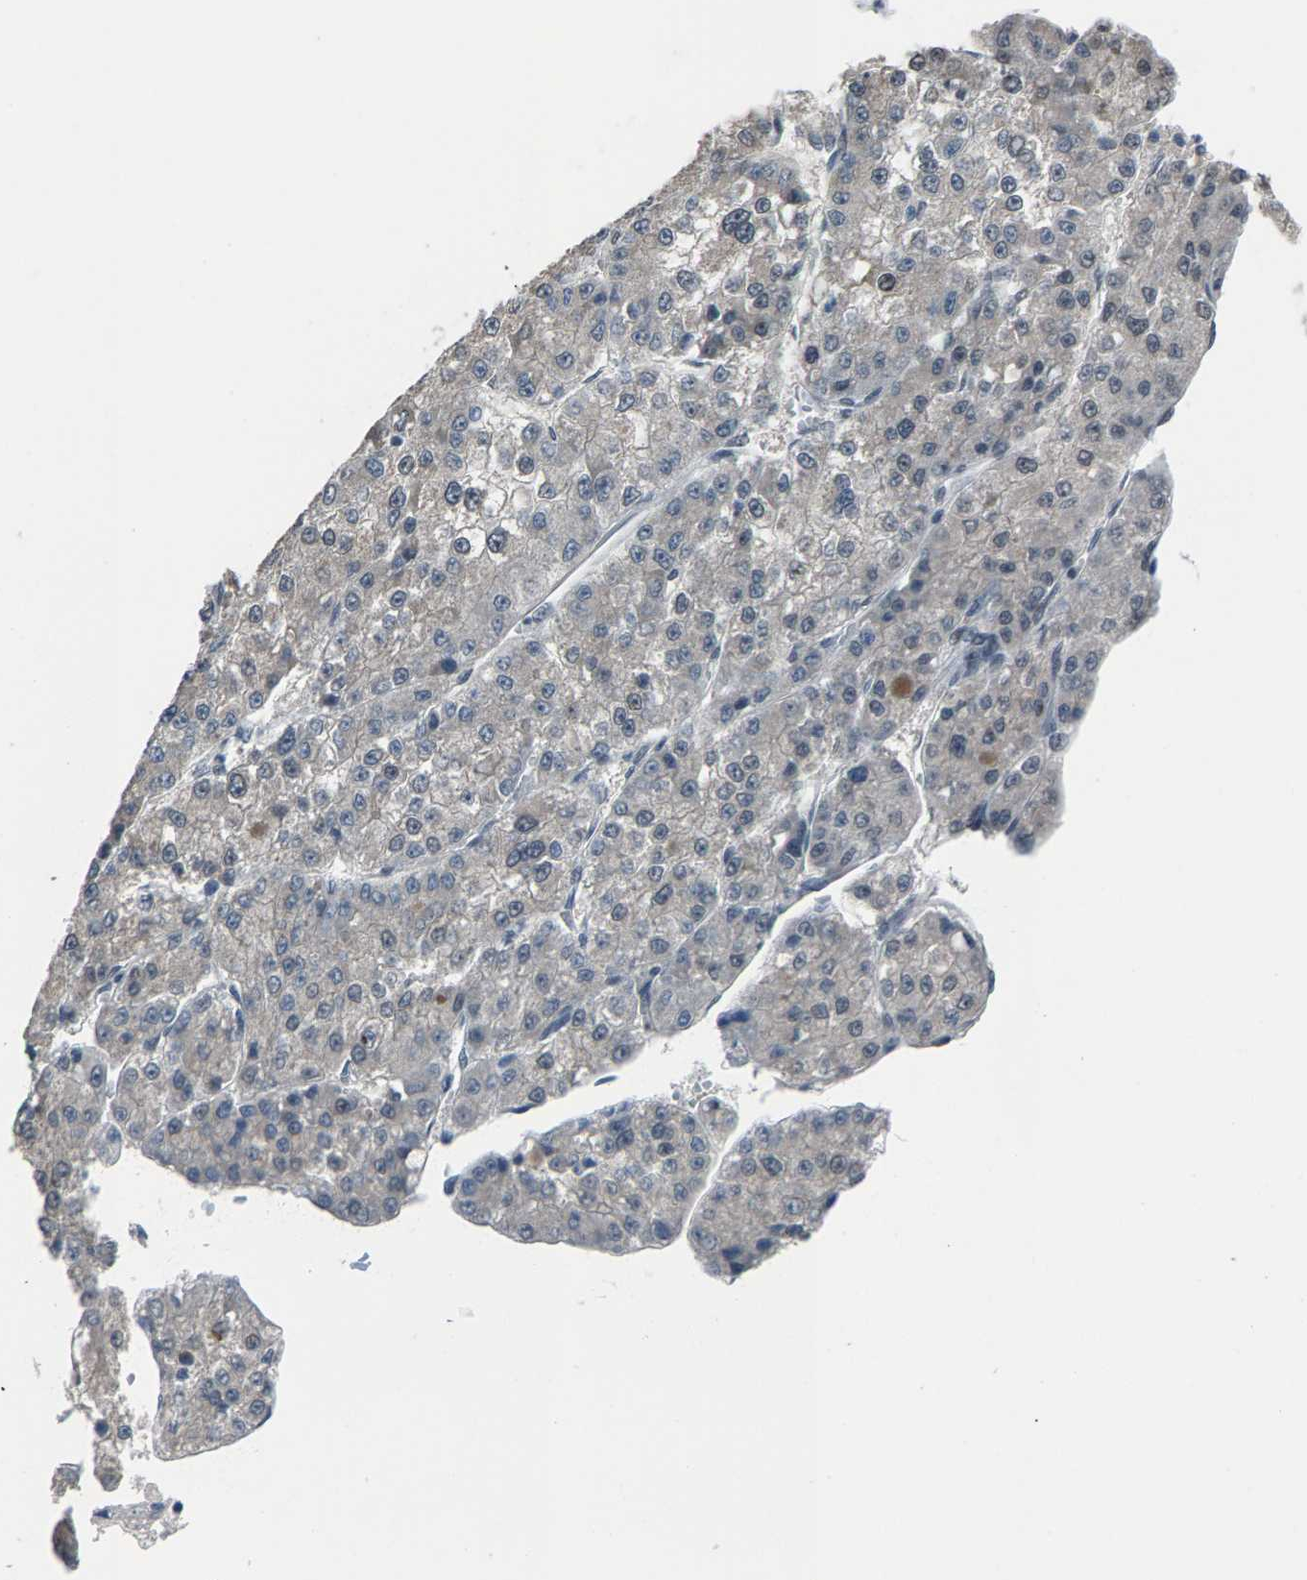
{"staining": {"intensity": "negative", "quantity": "none", "location": "none"}, "tissue": "liver cancer", "cell_type": "Tumor cells", "image_type": "cancer", "snomed": [{"axis": "morphology", "description": "Carcinoma, Hepatocellular, NOS"}, {"axis": "topography", "description": "Liver"}], "caption": "The photomicrograph exhibits no significant expression in tumor cells of hepatocellular carcinoma (liver).", "gene": "ZNF276", "patient": {"sex": "female", "age": 73}}